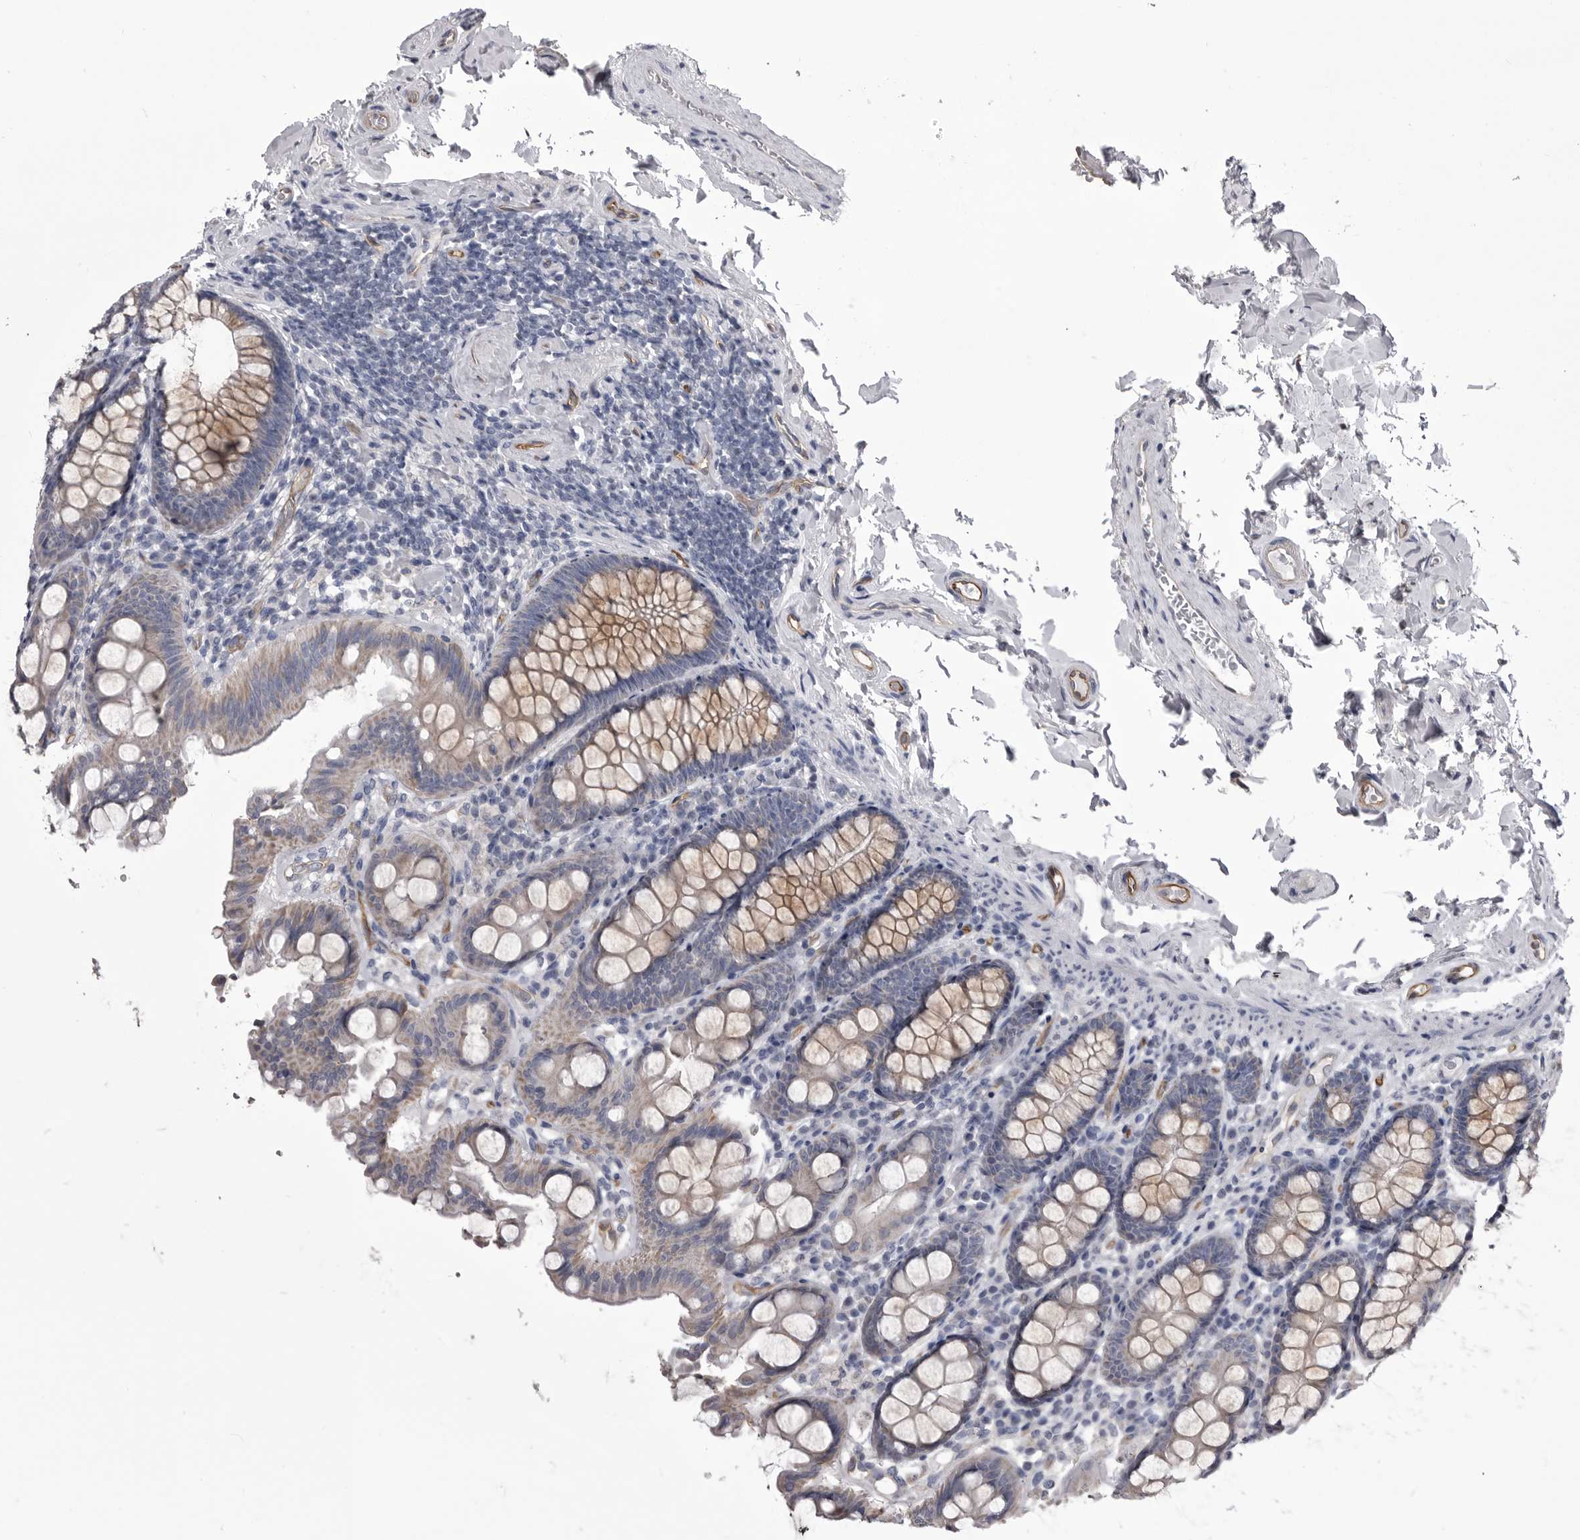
{"staining": {"intensity": "moderate", "quantity": ">75%", "location": "cytoplasmic/membranous"}, "tissue": "colon", "cell_type": "Endothelial cells", "image_type": "normal", "snomed": [{"axis": "morphology", "description": "Normal tissue, NOS"}, {"axis": "topography", "description": "Colon"}, {"axis": "topography", "description": "Peripheral nerve tissue"}], "caption": "High-magnification brightfield microscopy of unremarkable colon stained with DAB (3,3'-diaminobenzidine) (brown) and counterstained with hematoxylin (blue). endothelial cells exhibit moderate cytoplasmic/membranous staining is present in approximately>75% of cells.", "gene": "OPLAH", "patient": {"sex": "female", "age": 61}}